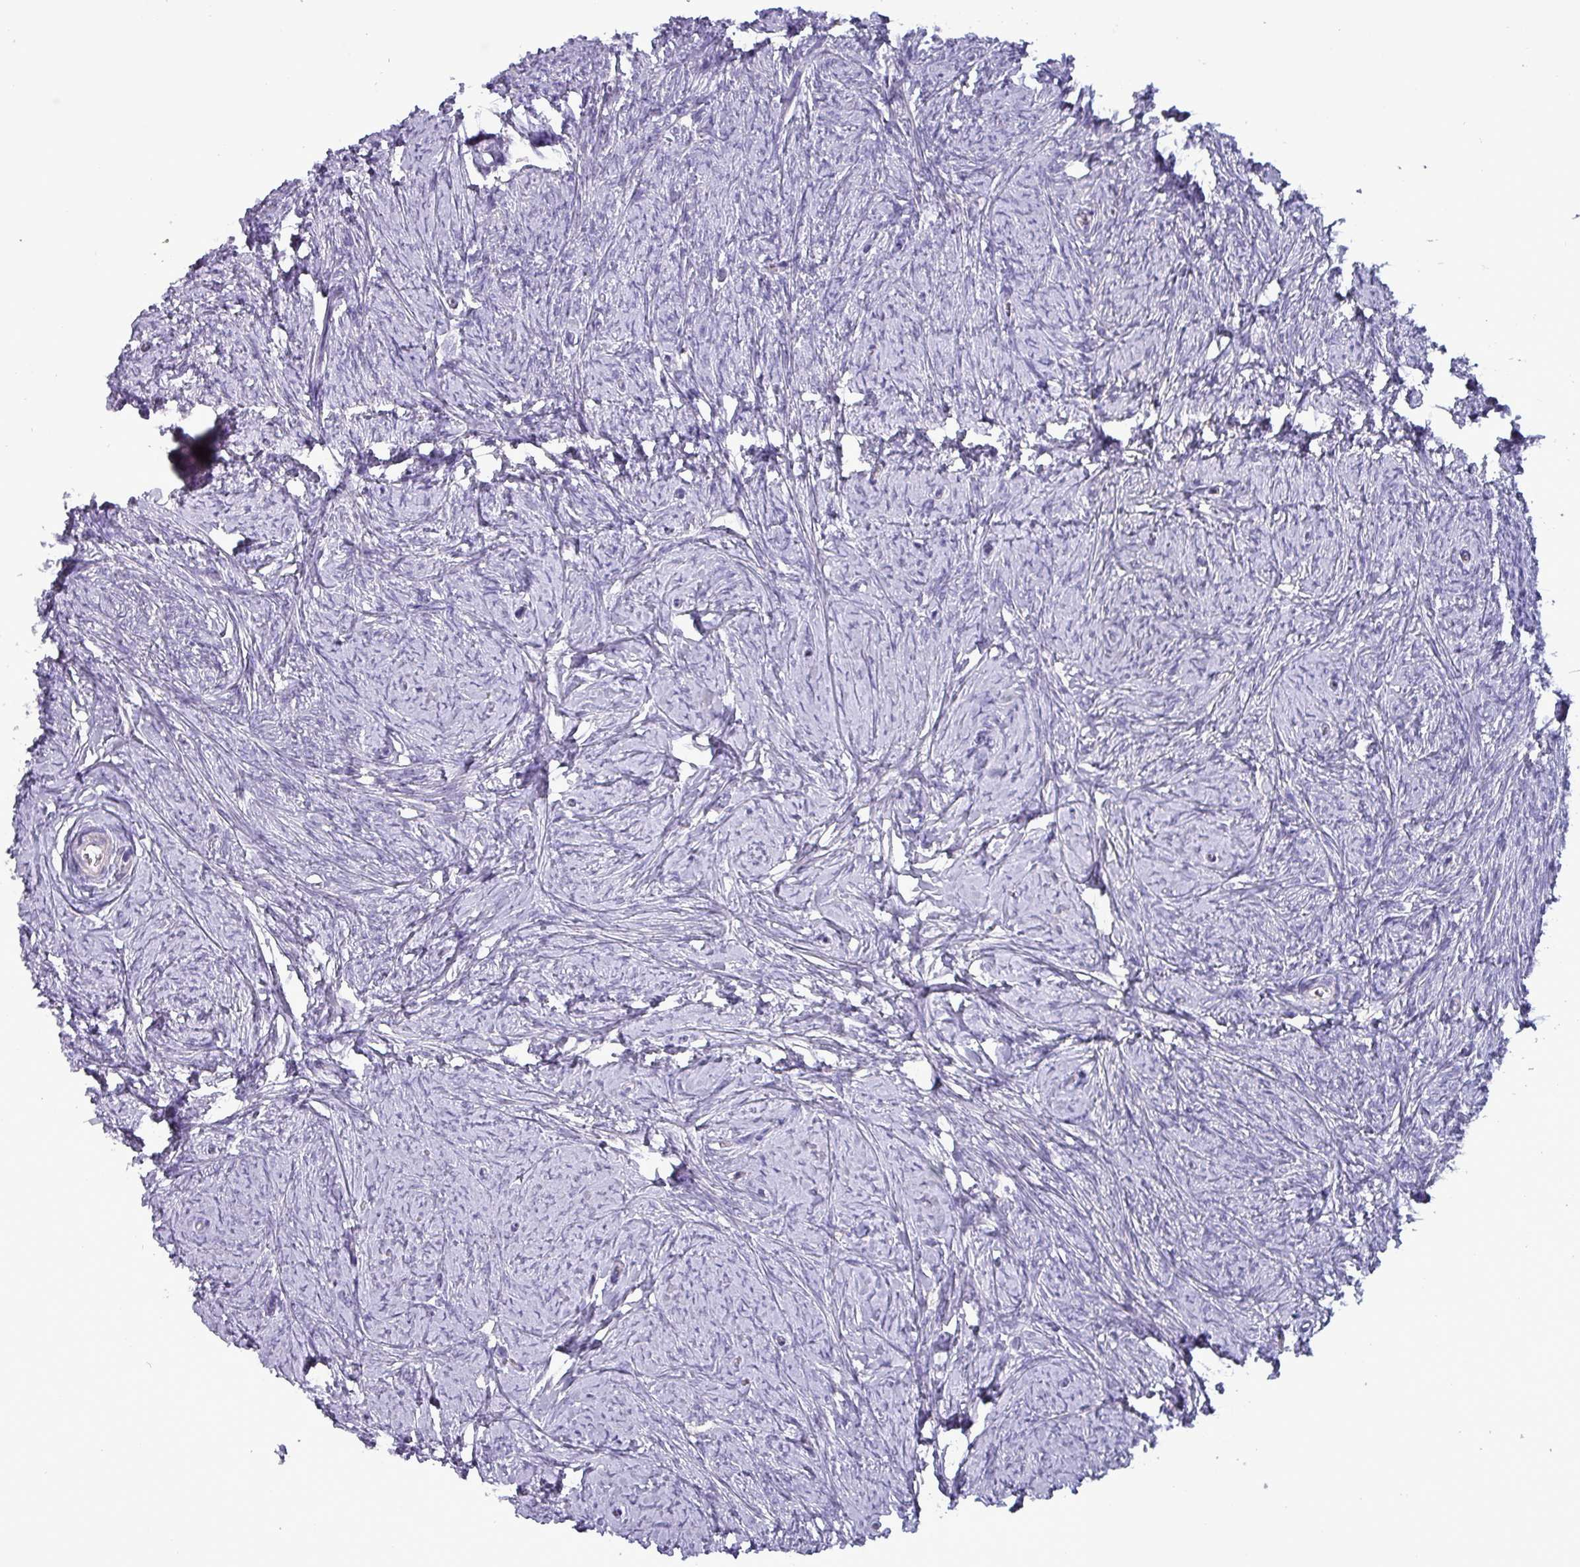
{"staining": {"intensity": "negative", "quantity": "none", "location": "none"}, "tissue": "ovary", "cell_type": "Follicle cells", "image_type": "normal", "snomed": [{"axis": "morphology", "description": "Normal tissue, NOS"}, {"axis": "topography", "description": "Ovary"}], "caption": "This is a image of immunohistochemistry staining of unremarkable ovary, which shows no positivity in follicle cells.", "gene": "HSD3B7", "patient": {"sex": "female", "age": 44}}